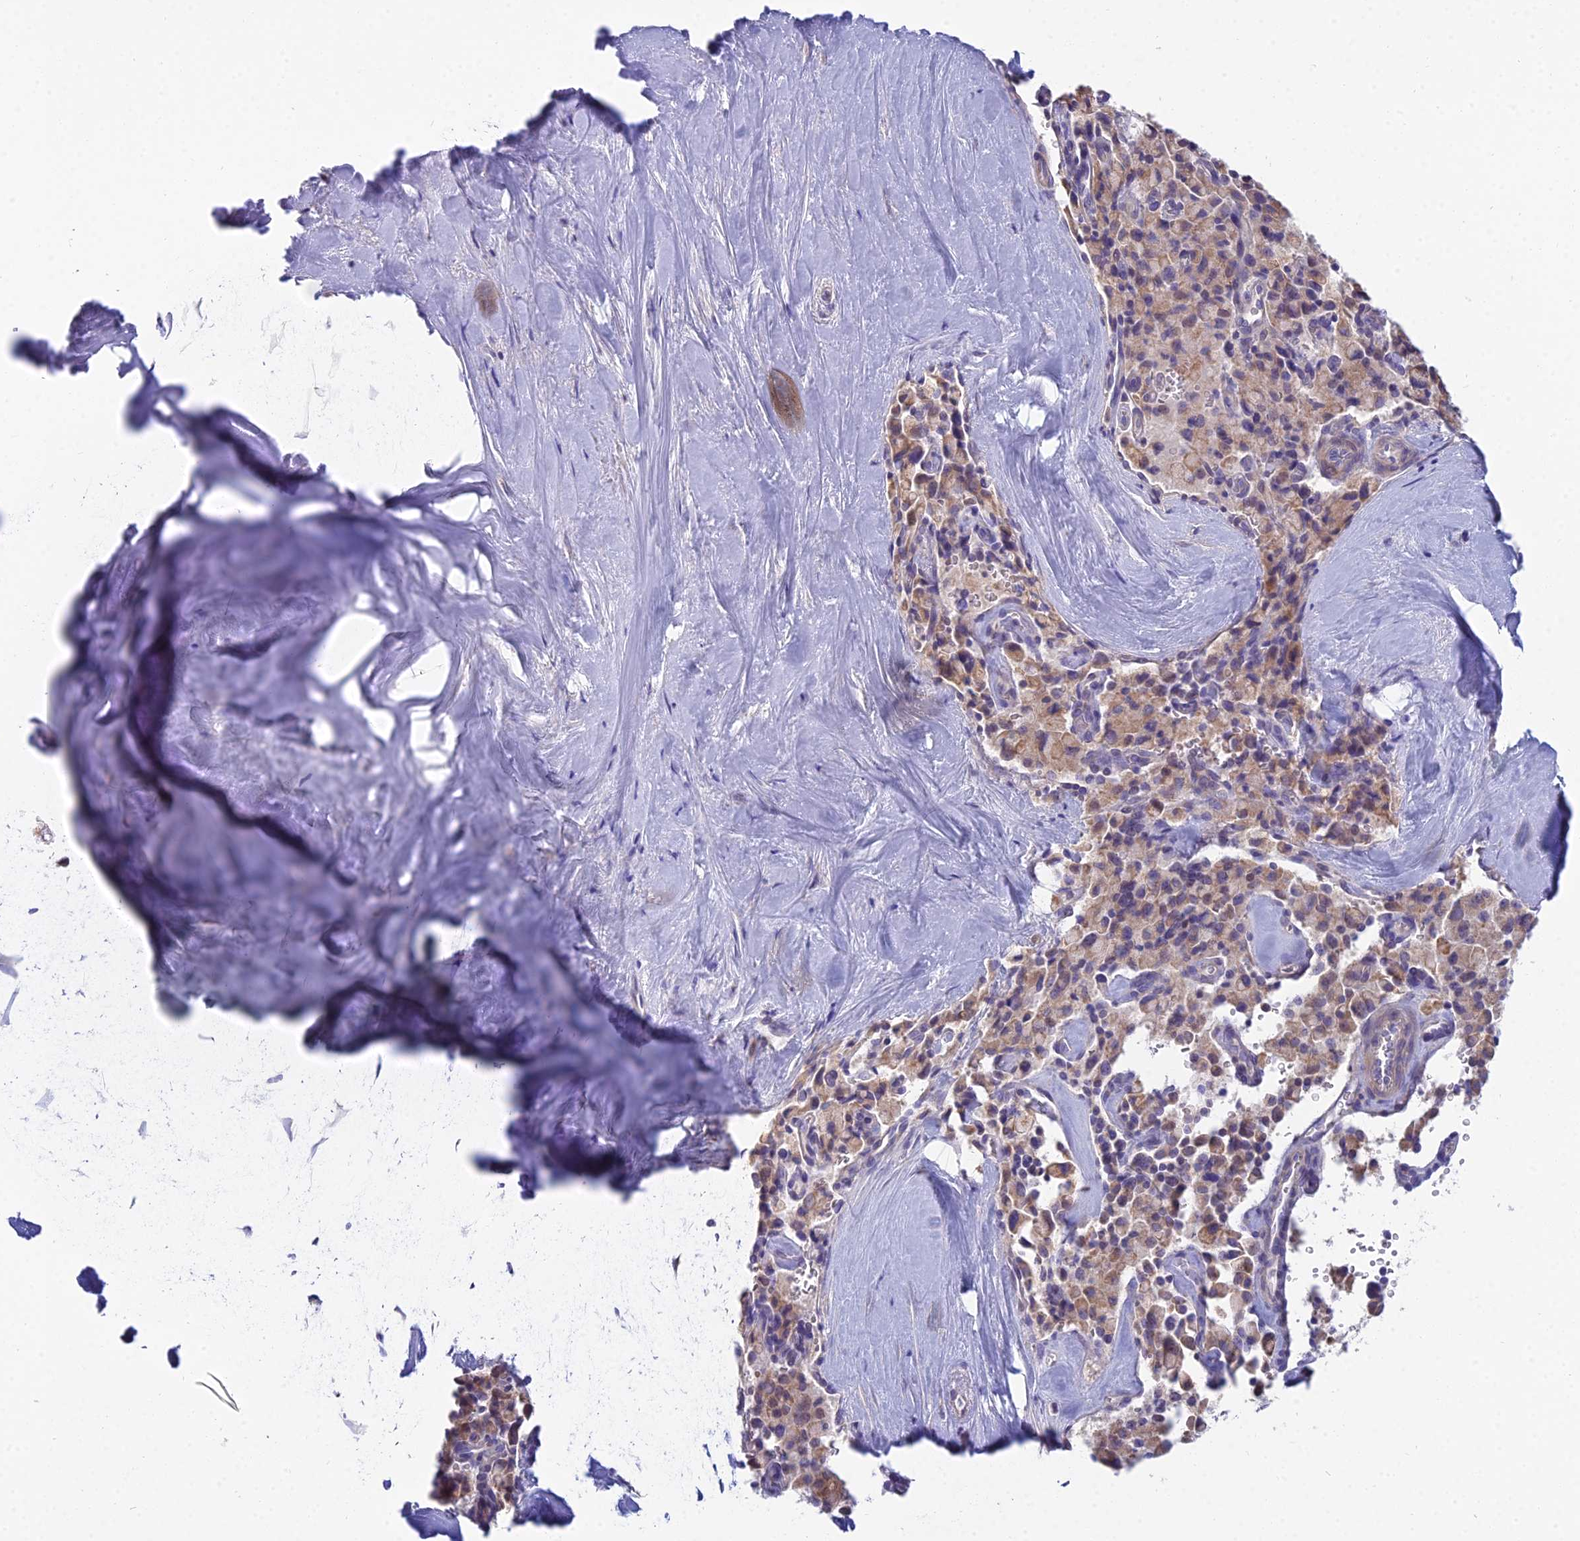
{"staining": {"intensity": "weak", "quantity": "25%-75%", "location": "cytoplasmic/membranous"}, "tissue": "pancreatic cancer", "cell_type": "Tumor cells", "image_type": "cancer", "snomed": [{"axis": "morphology", "description": "Adenocarcinoma, NOS"}, {"axis": "topography", "description": "Pancreas"}], "caption": "DAB (3,3'-diaminobenzidine) immunohistochemical staining of pancreatic adenocarcinoma displays weak cytoplasmic/membranous protein positivity in about 25%-75% of tumor cells.", "gene": "CFAP206", "patient": {"sex": "male", "age": 65}}